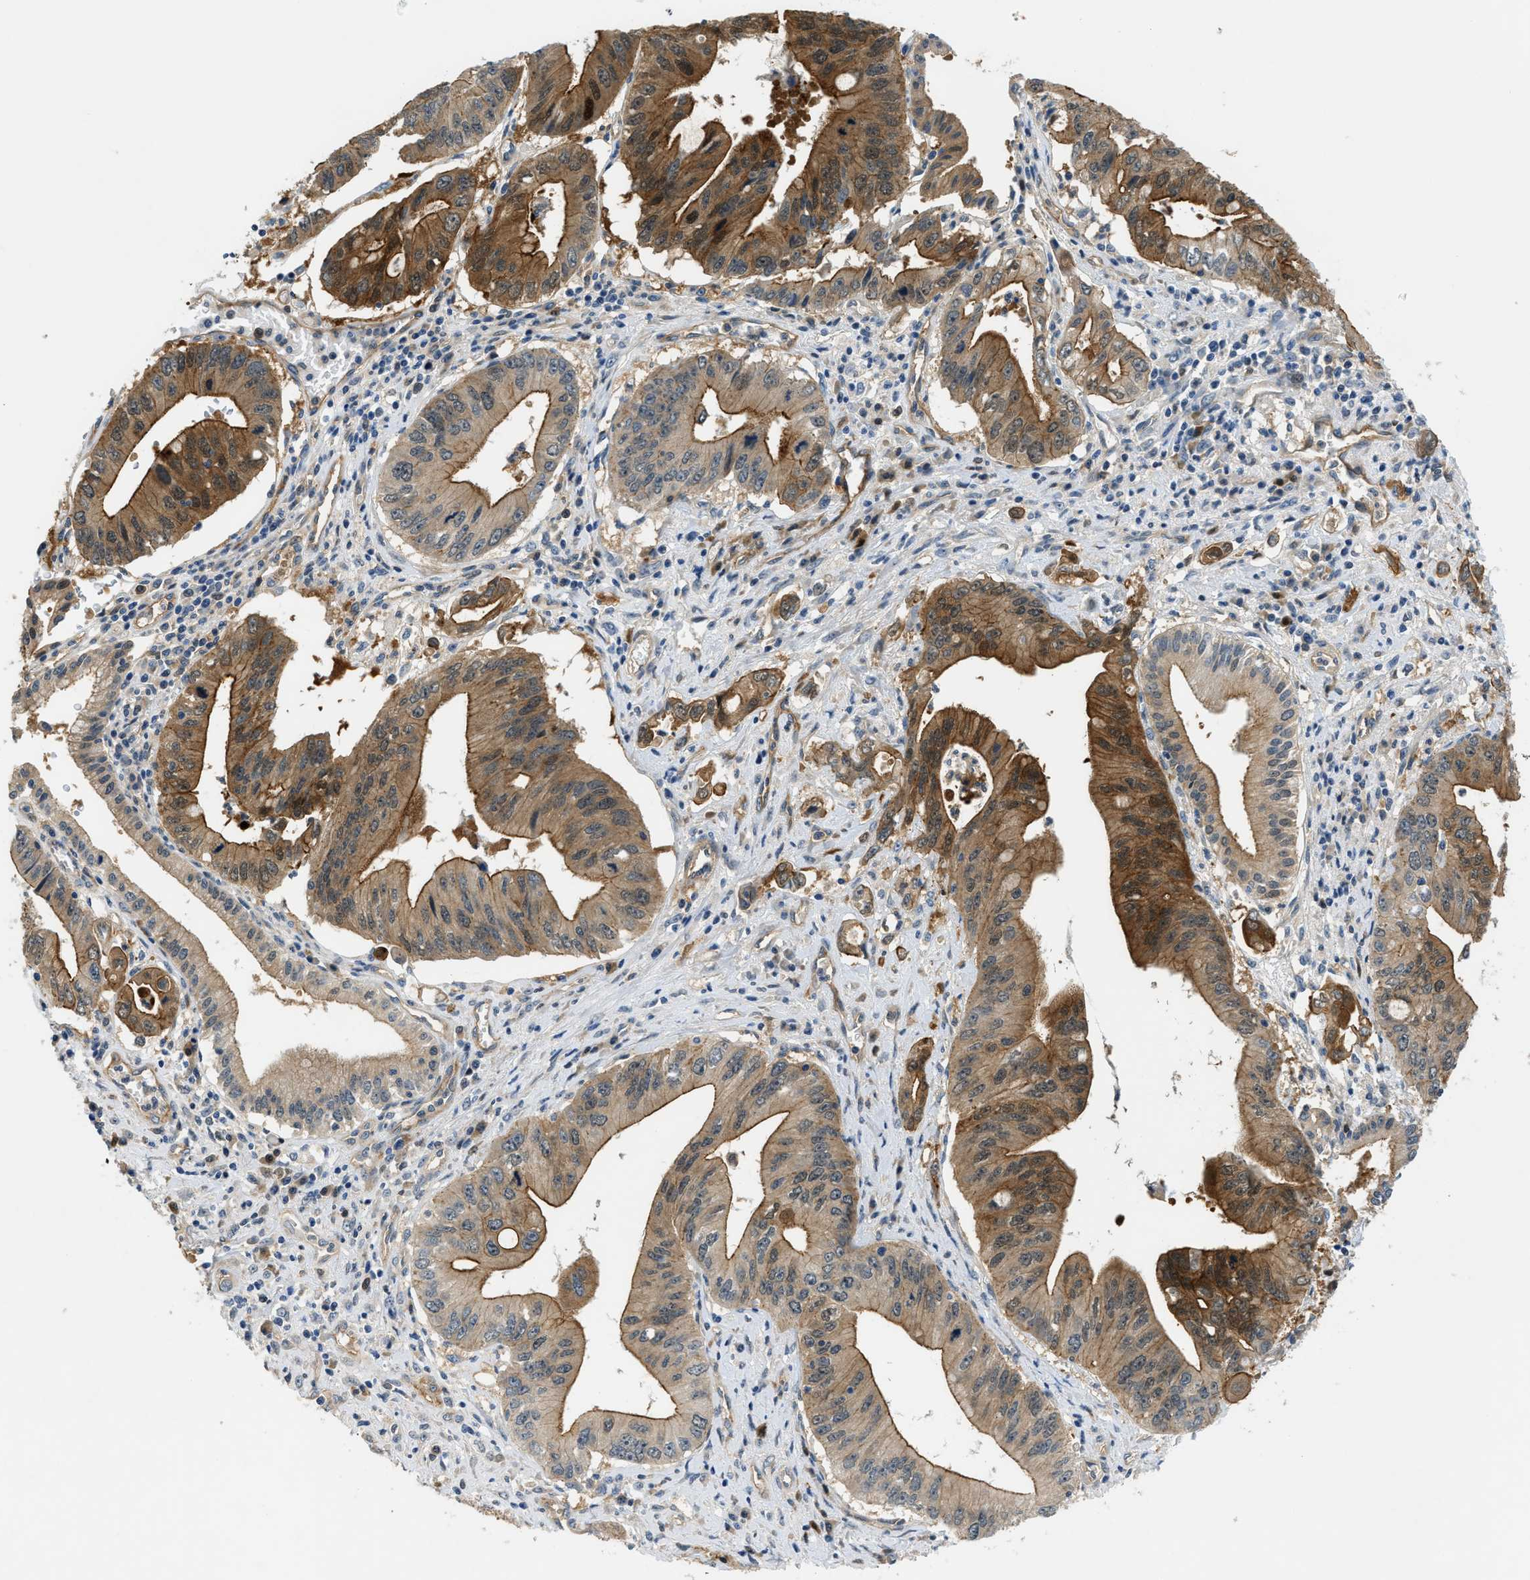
{"staining": {"intensity": "moderate", "quantity": ">75%", "location": "cytoplasmic/membranous,nuclear"}, "tissue": "pancreatic cancer", "cell_type": "Tumor cells", "image_type": "cancer", "snomed": [{"axis": "morphology", "description": "Adenocarcinoma, NOS"}, {"axis": "topography", "description": "Pancreas"}], "caption": "The immunohistochemical stain labels moderate cytoplasmic/membranous and nuclear expression in tumor cells of adenocarcinoma (pancreatic) tissue.", "gene": "TRAK2", "patient": {"sex": "female", "age": 73}}